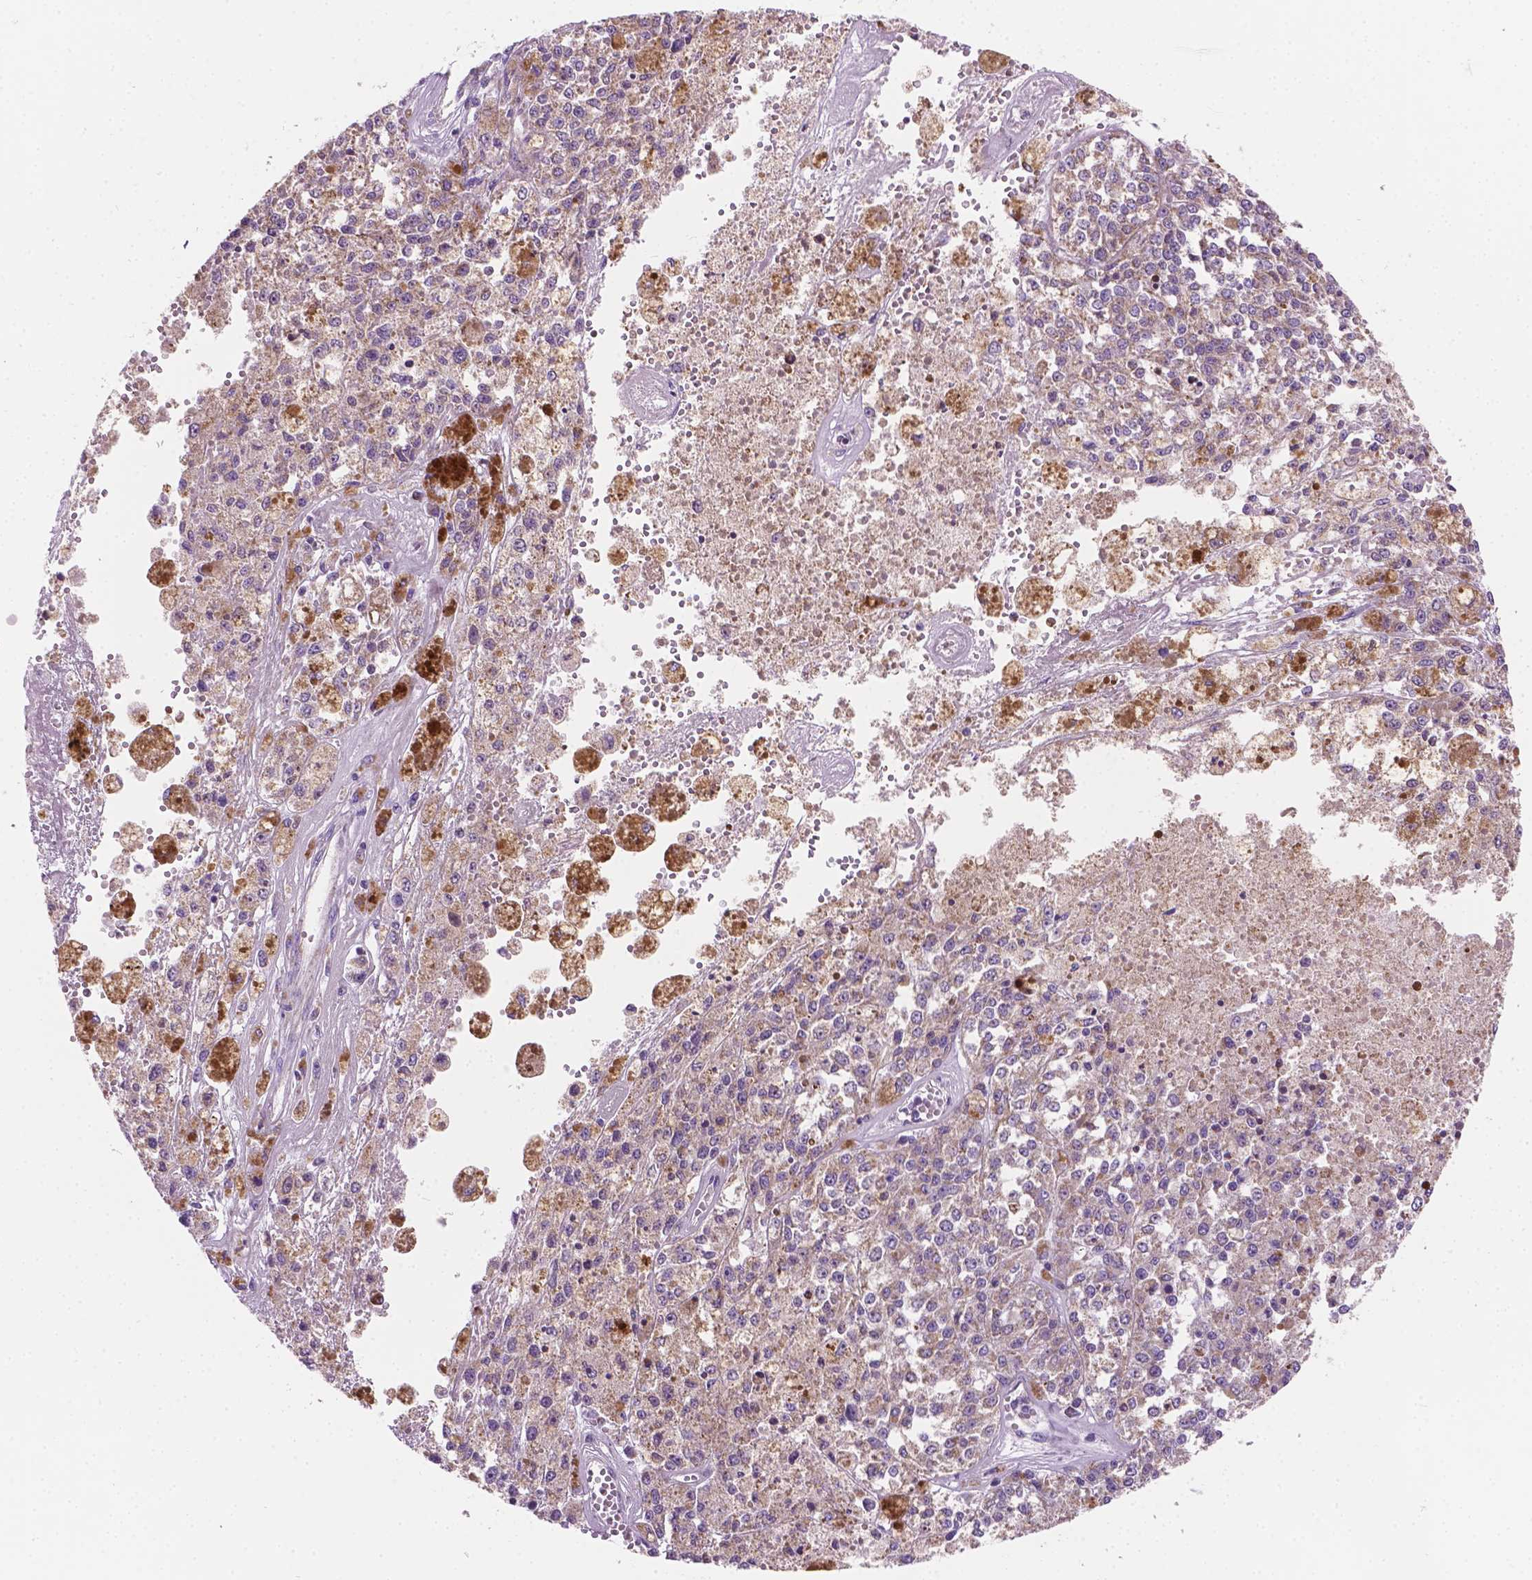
{"staining": {"intensity": "negative", "quantity": "none", "location": "none"}, "tissue": "melanoma", "cell_type": "Tumor cells", "image_type": "cancer", "snomed": [{"axis": "morphology", "description": "Malignant melanoma, Metastatic site"}, {"axis": "topography", "description": "Lymph node"}], "caption": "DAB (3,3'-diaminobenzidine) immunohistochemical staining of melanoma reveals no significant positivity in tumor cells. (Stains: DAB immunohistochemistry with hematoxylin counter stain, Microscopy: brightfield microscopy at high magnification).", "gene": "CSPG5", "patient": {"sex": "female", "age": 64}}